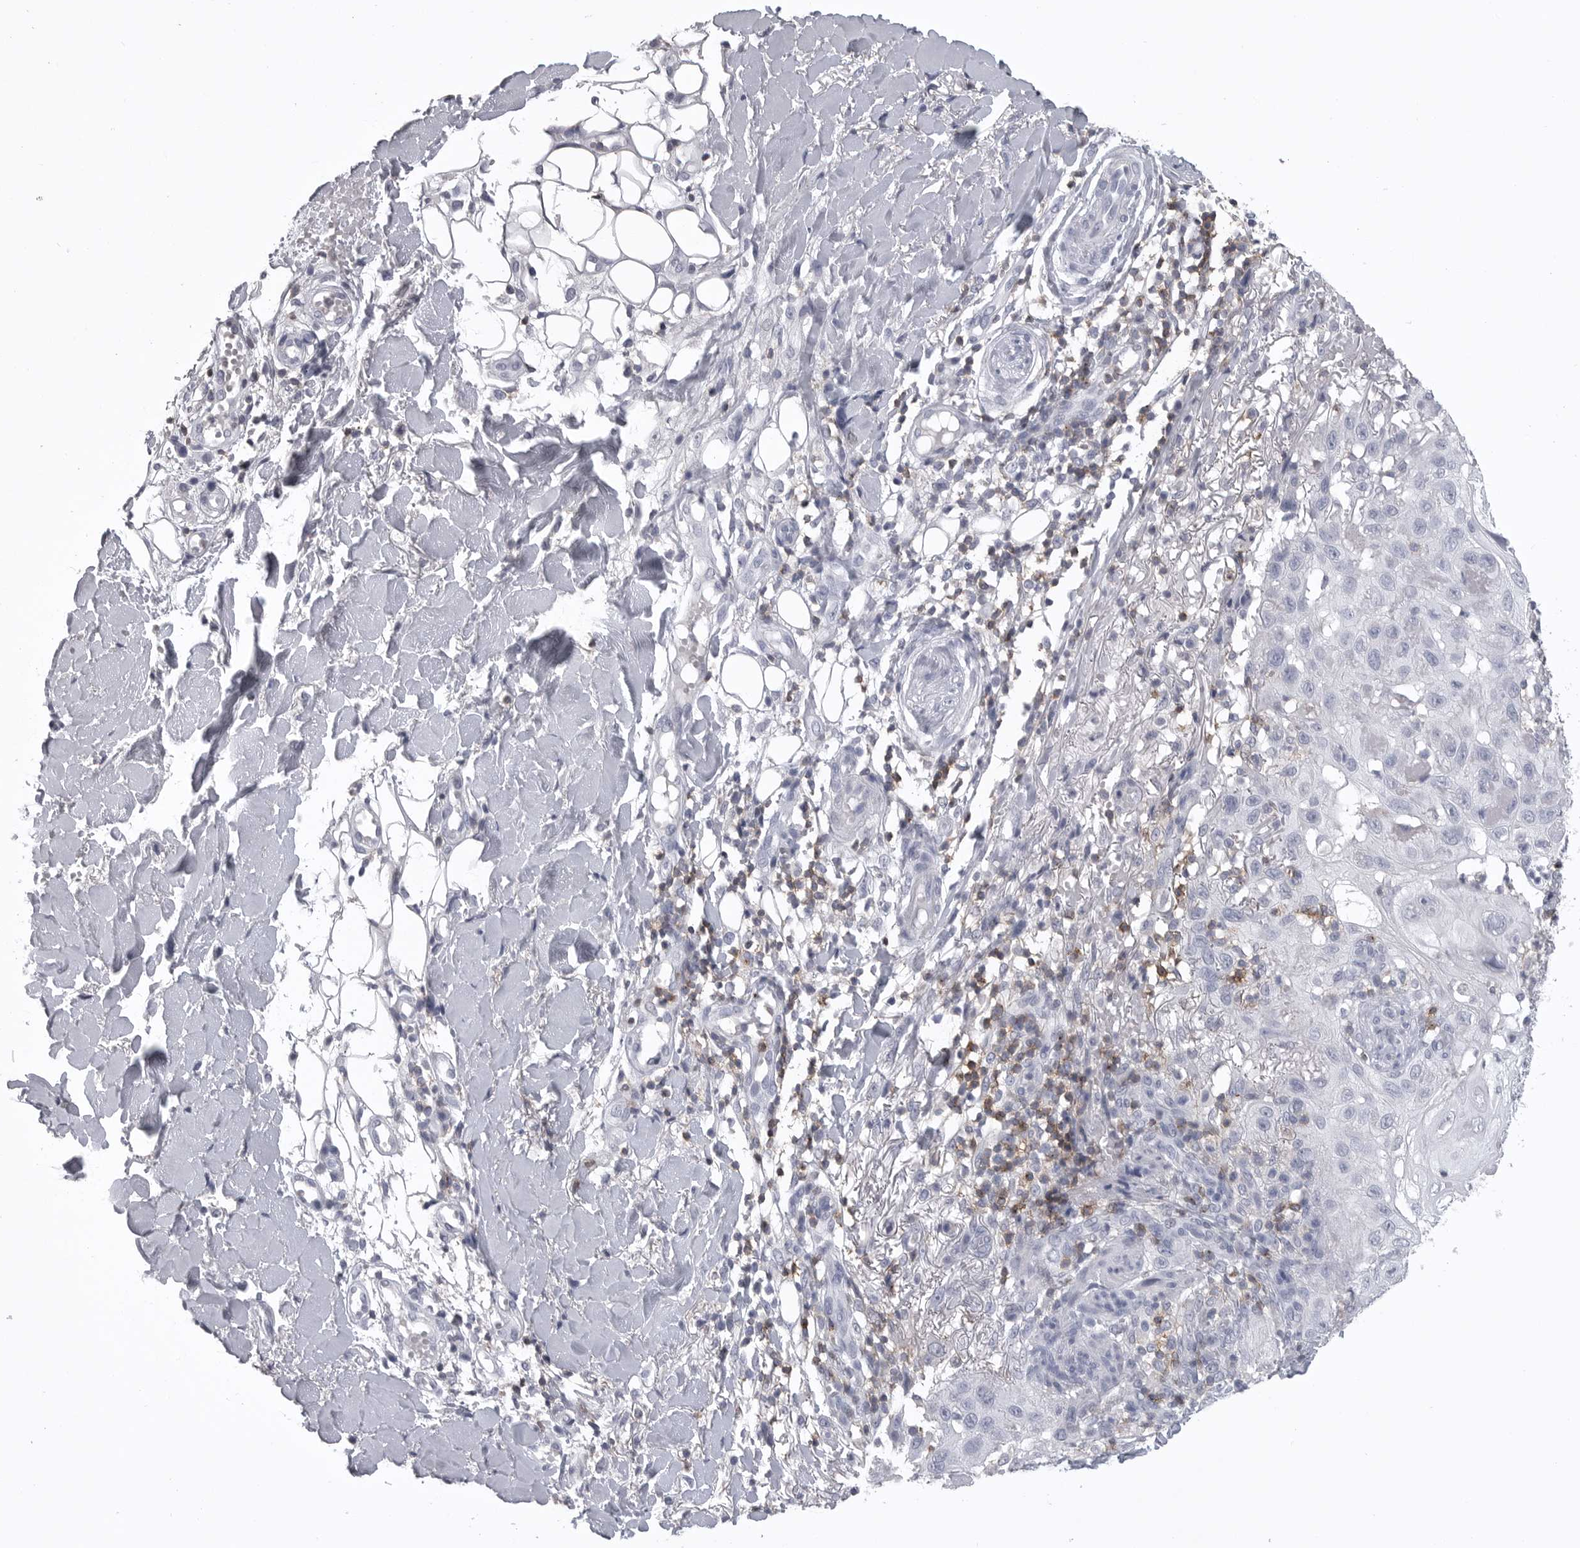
{"staining": {"intensity": "negative", "quantity": "none", "location": "none"}, "tissue": "skin cancer", "cell_type": "Tumor cells", "image_type": "cancer", "snomed": [{"axis": "morphology", "description": "Normal tissue, NOS"}, {"axis": "morphology", "description": "Squamous cell carcinoma, NOS"}, {"axis": "topography", "description": "Skin"}], "caption": "An image of skin cancer stained for a protein shows no brown staining in tumor cells. Brightfield microscopy of IHC stained with DAB (3,3'-diaminobenzidine) (brown) and hematoxylin (blue), captured at high magnification.", "gene": "ITGAL", "patient": {"sex": "female", "age": 96}}